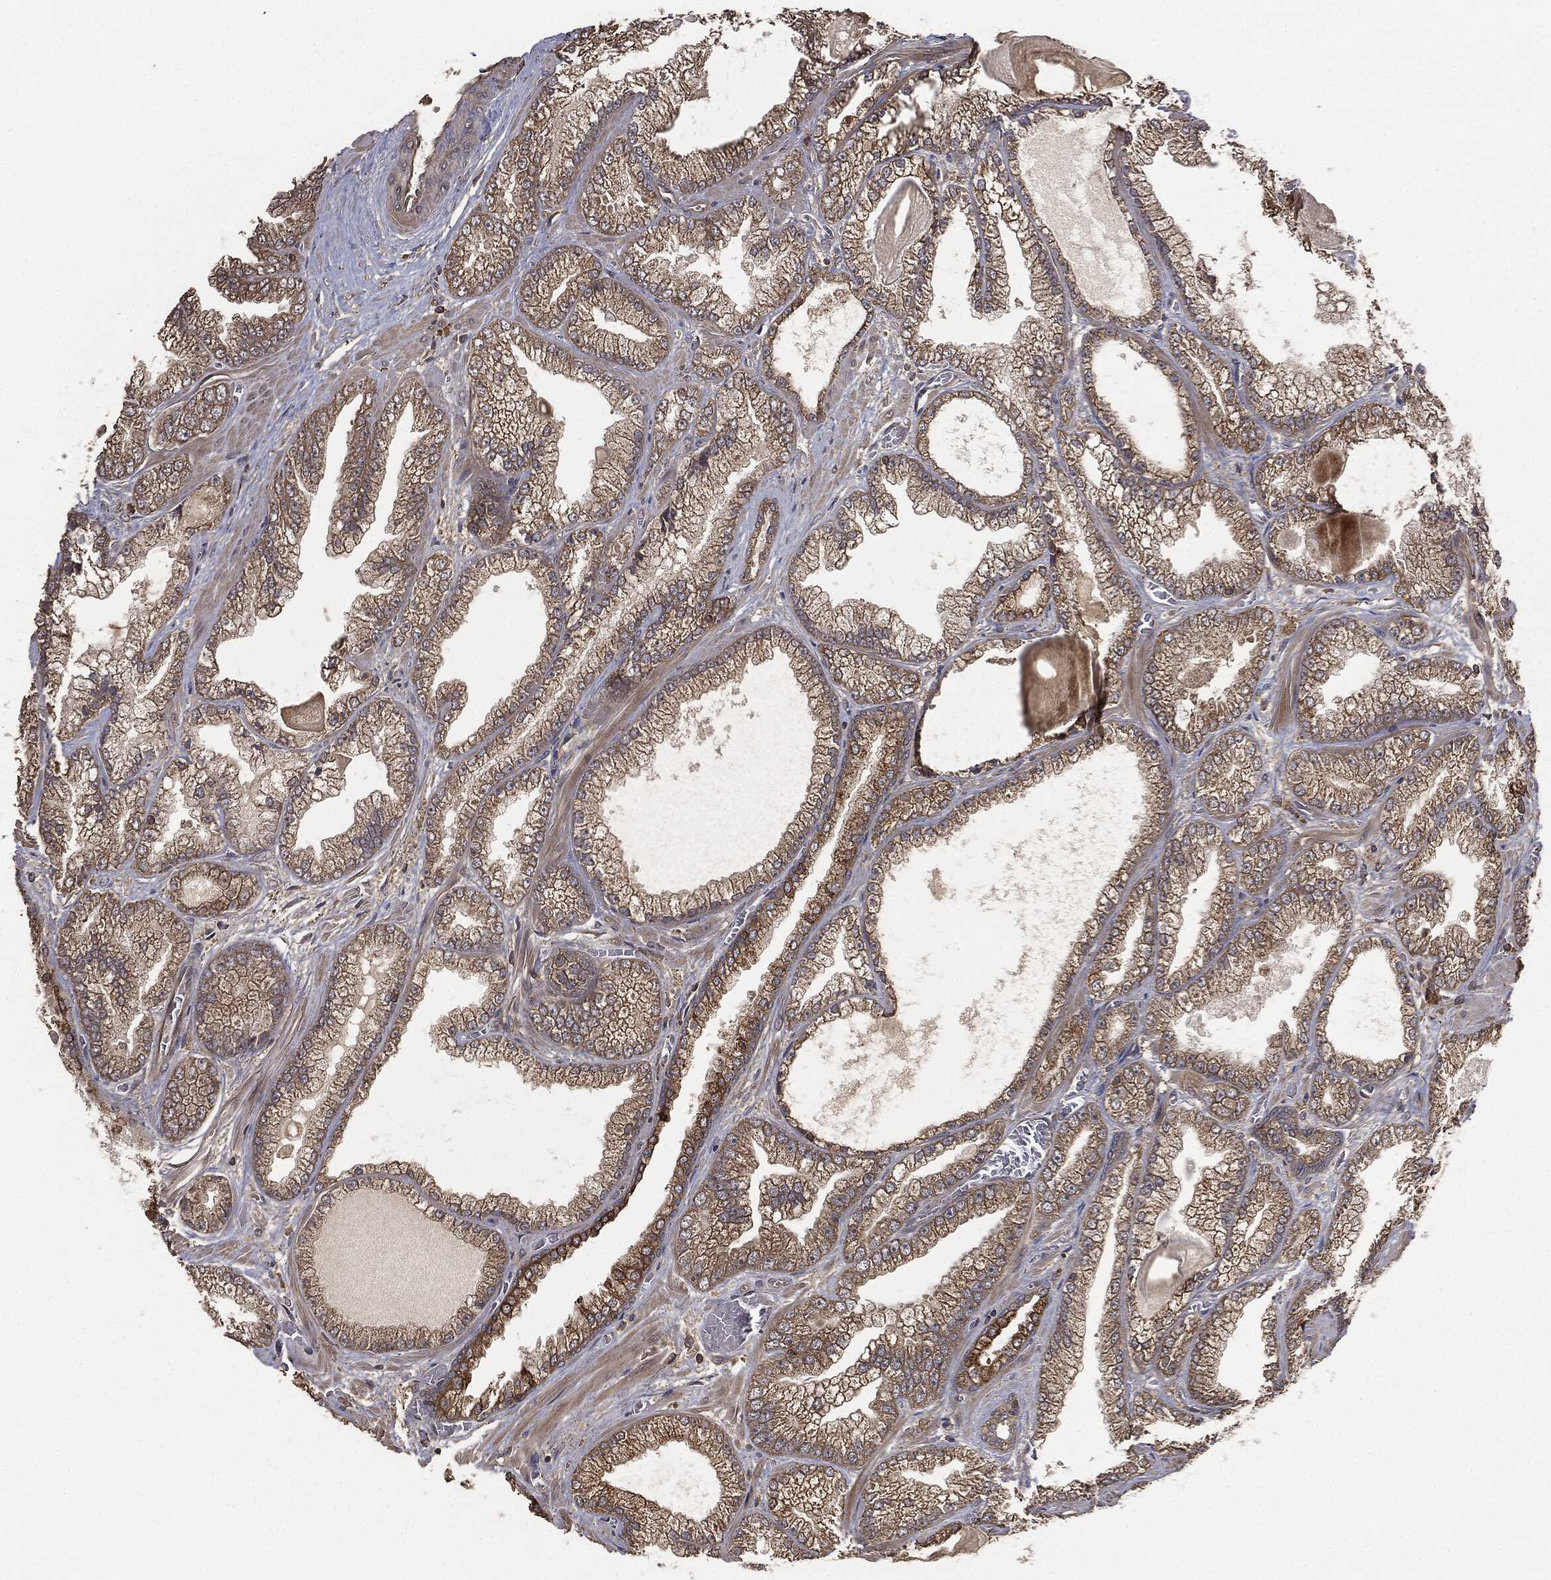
{"staining": {"intensity": "moderate", "quantity": "25%-75%", "location": "cytoplasmic/membranous"}, "tissue": "prostate cancer", "cell_type": "Tumor cells", "image_type": "cancer", "snomed": [{"axis": "morphology", "description": "Adenocarcinoma, Low grade"}, {"axis": "topography", "description": "Prostate"}], "caption": "This histopathology image reveals immunohistochemistry staining of human prostate cancer, with medium moderate cytoplasmic/membranous positivity in about 25%-75% of tumor cells.", "gene": "ERBIN", "patient": {"sex": "male", "age": 57}}